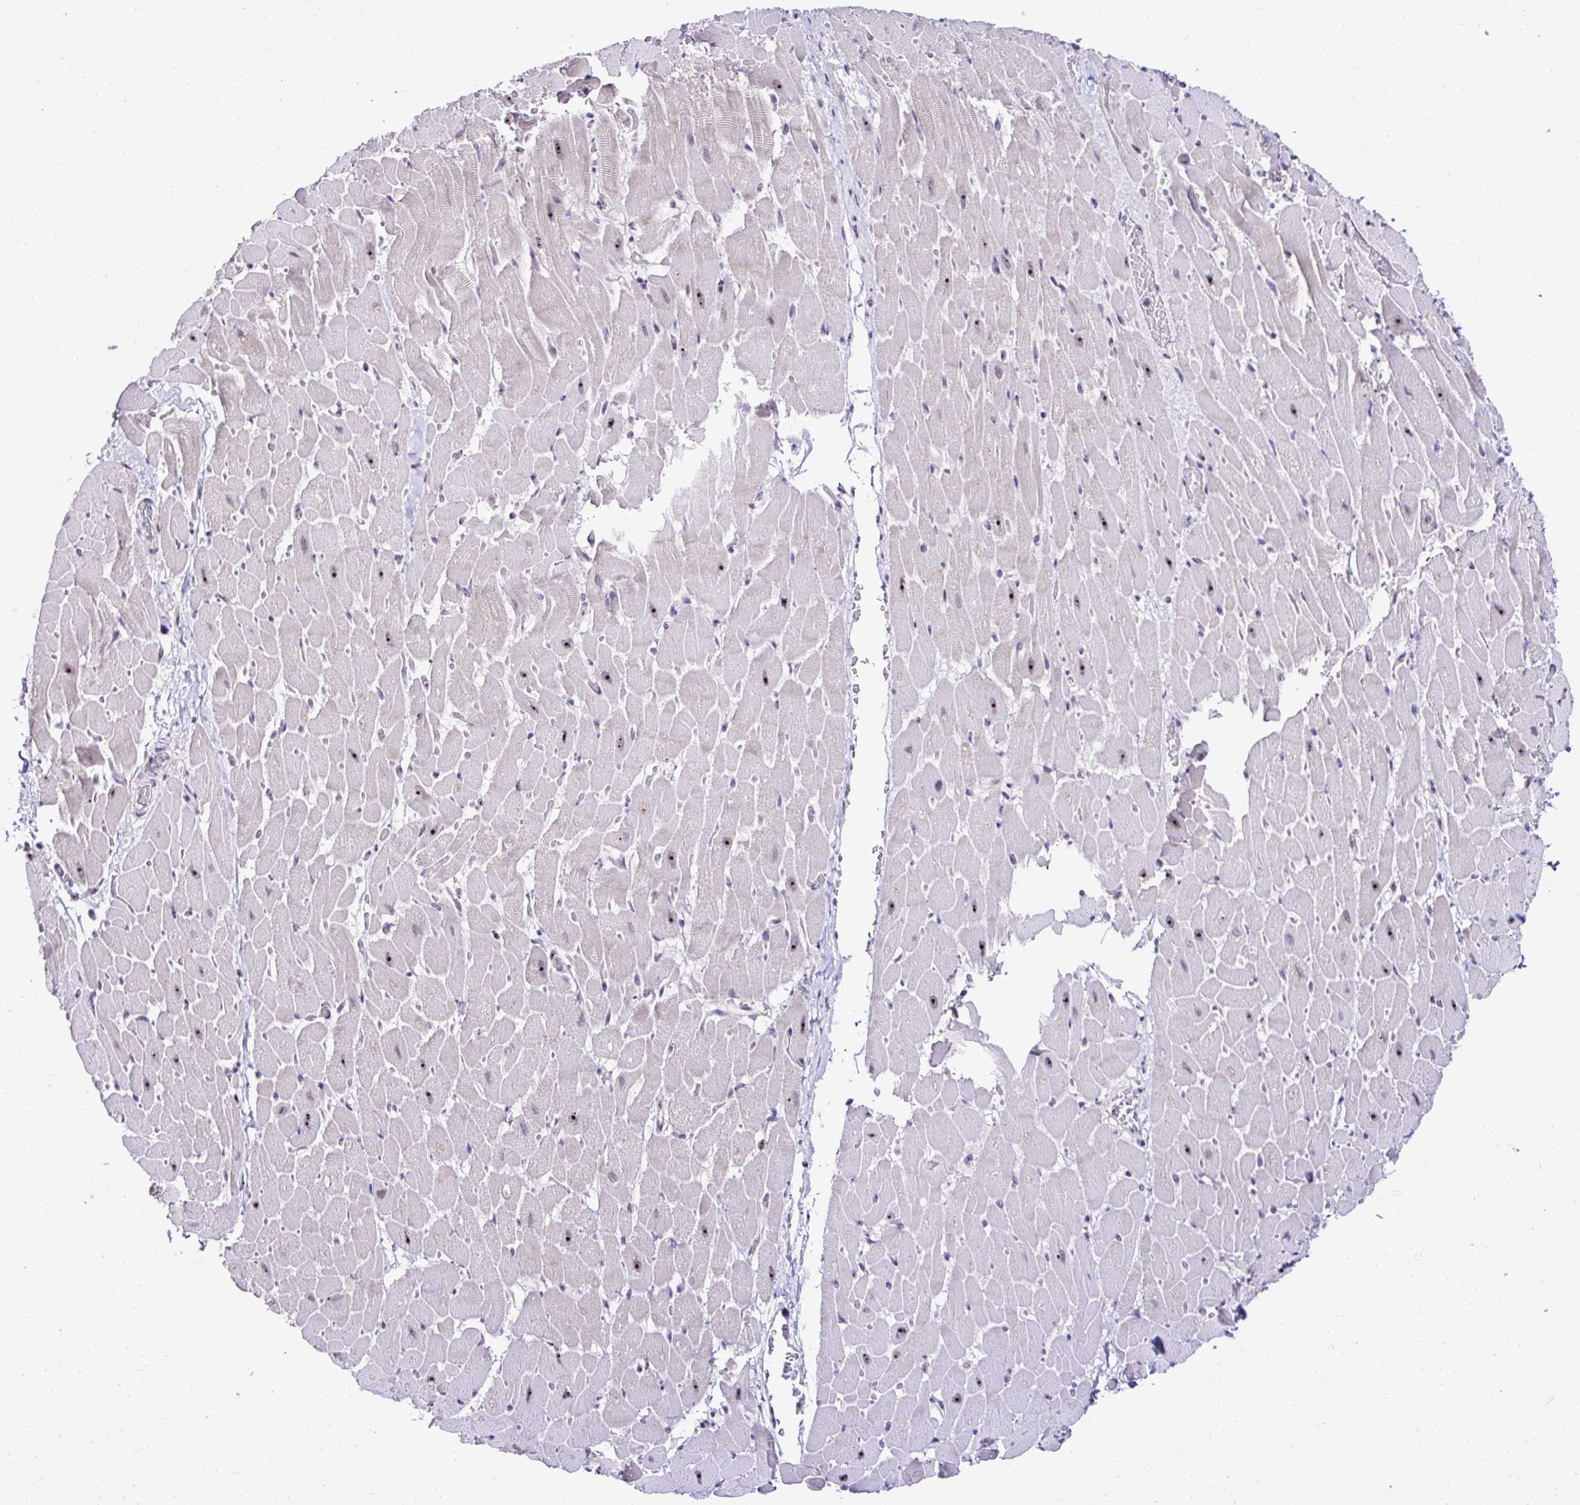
{"staining": {"intensity": "moderate", "quantity": "25%-75%", "location": "nuclear"}, "tissue": "heart muscle", "cell_type": "Cardiomyocytes", "image_type": "normal", "snomed": [{"axis": "morphology", "description": "Normal tissue, NOS"}, {"axis": "topography", "description": "Heart"}], "caption": "Immunohistochemical staining of normal human heart muscle shows moderate nuclear protein expression in about 25%-75% of cardiomyocytes.", "gene": "CEP72", "patient": {"sex": "male", "age": 37}}